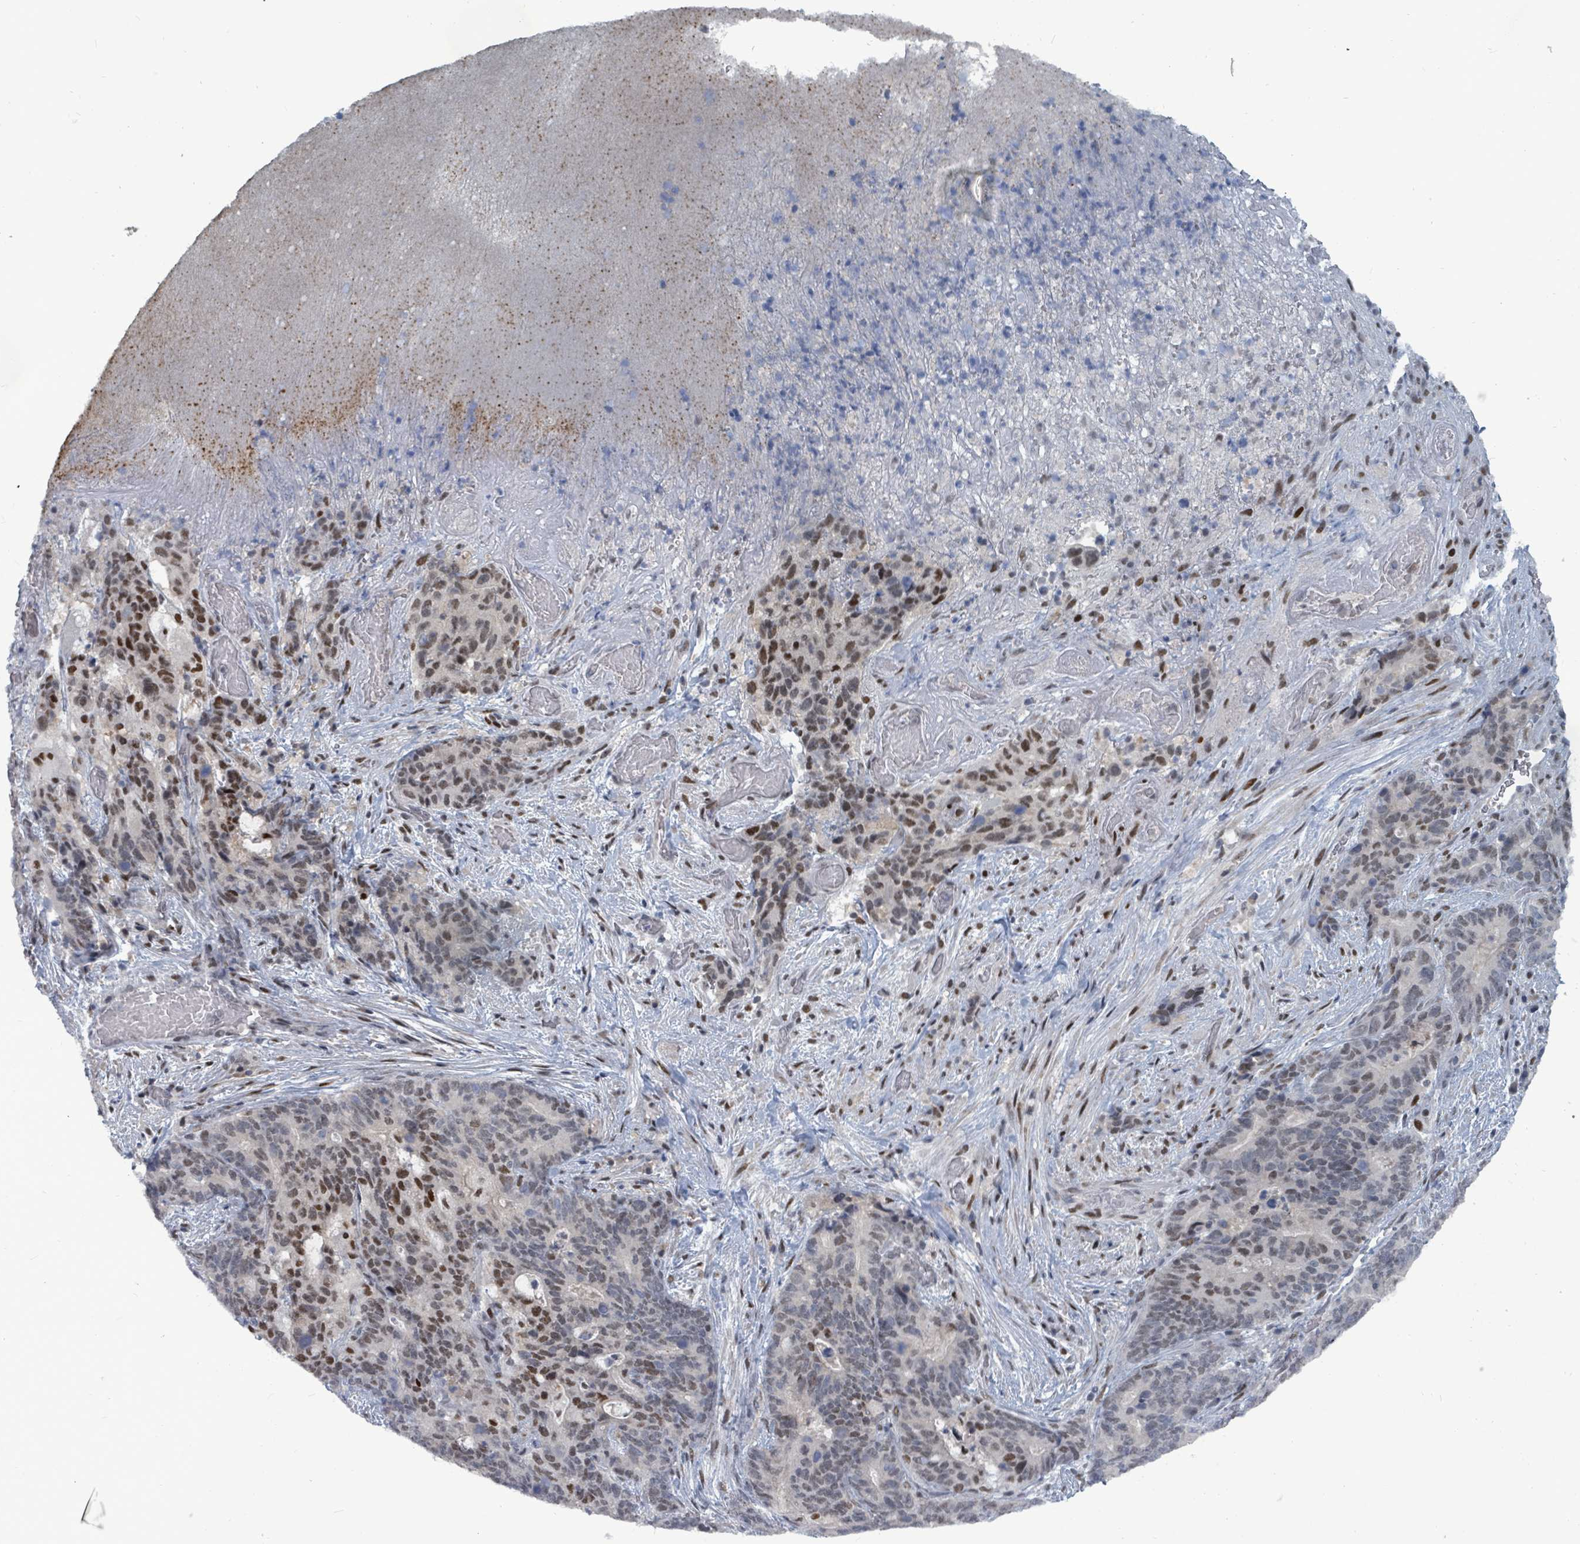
{"staining": {"intensity": "moderate", "quantity": "25%-75%", "location": "nuclear"}, "tissue": "stomach cancer", "cell_type": "Tumor cells", "image_type": "cancer", "snomed": [{"axis": "morphology", "description": "Normal tissue, NOS"}, {"axis": "morphology", "description": "Adenocarcinoma, NOS"}, {"axis": "topography", "description": "Stomach"}], "caption": "This is a photomicrograph of IHC staining of stomach cancer, which shows moderate staining in the nuclear of tumor cells.", "gene": "UCK1", "patient": {"sex": "female", "age": 64}}